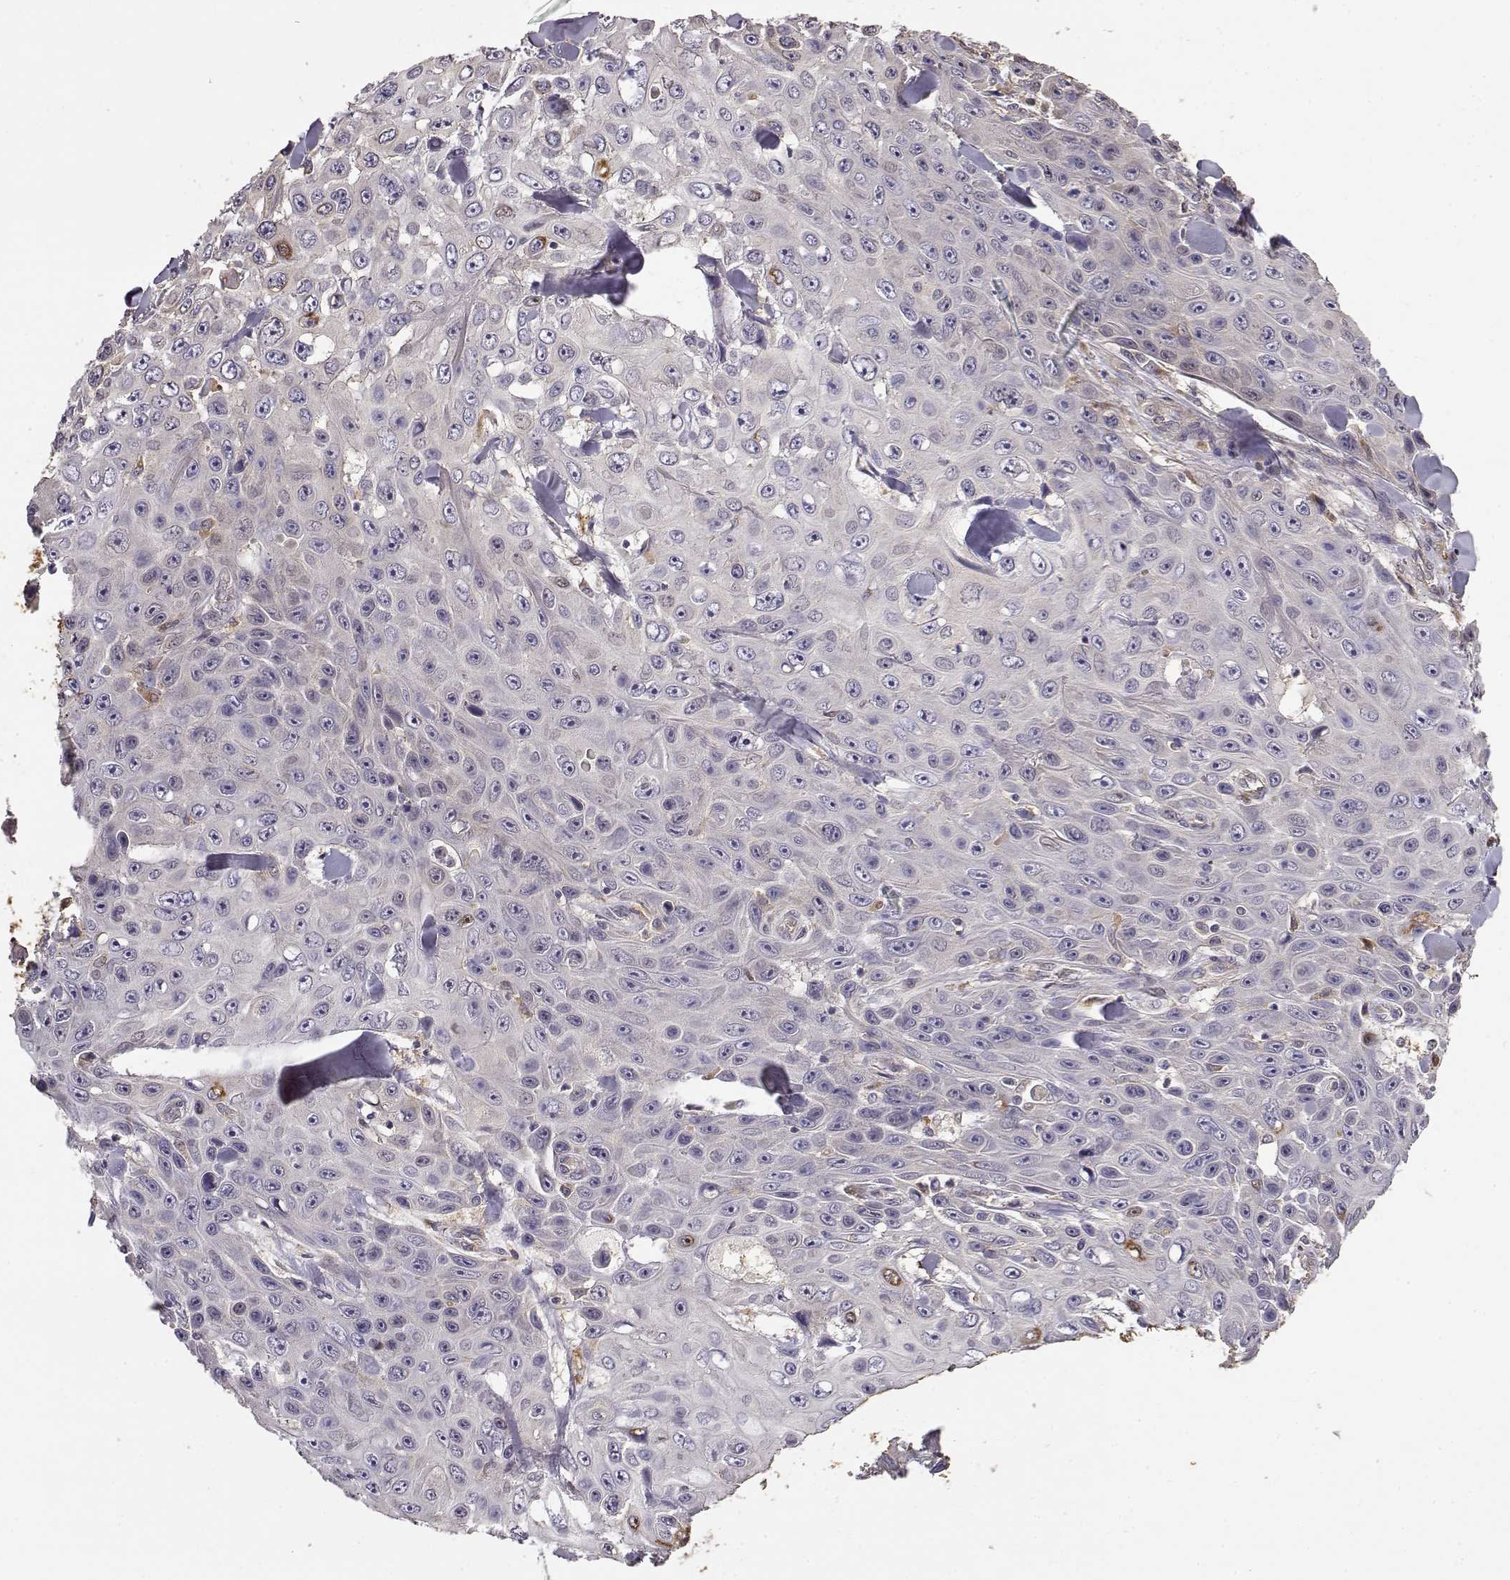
{"staining": {"intensity": "weak", "quantity": "<25%", "location": "cytoplasmic/membranous"}, "tissue": "skin cancer", "cell_type": "Tumor cells", "image_type": "cancer", "snomed": [{"axis": "morphology", "description": "Squamous cell carcinoma, NOS"}, {"axis": "topography", "description": "Skin"}], "caption": "Photomicrograph shows no protein staining in tumor cells of skin squamous cell carcinoma tissue.", "gene": "CRIM1", "patient": {"sex": "male", "age": 82}}